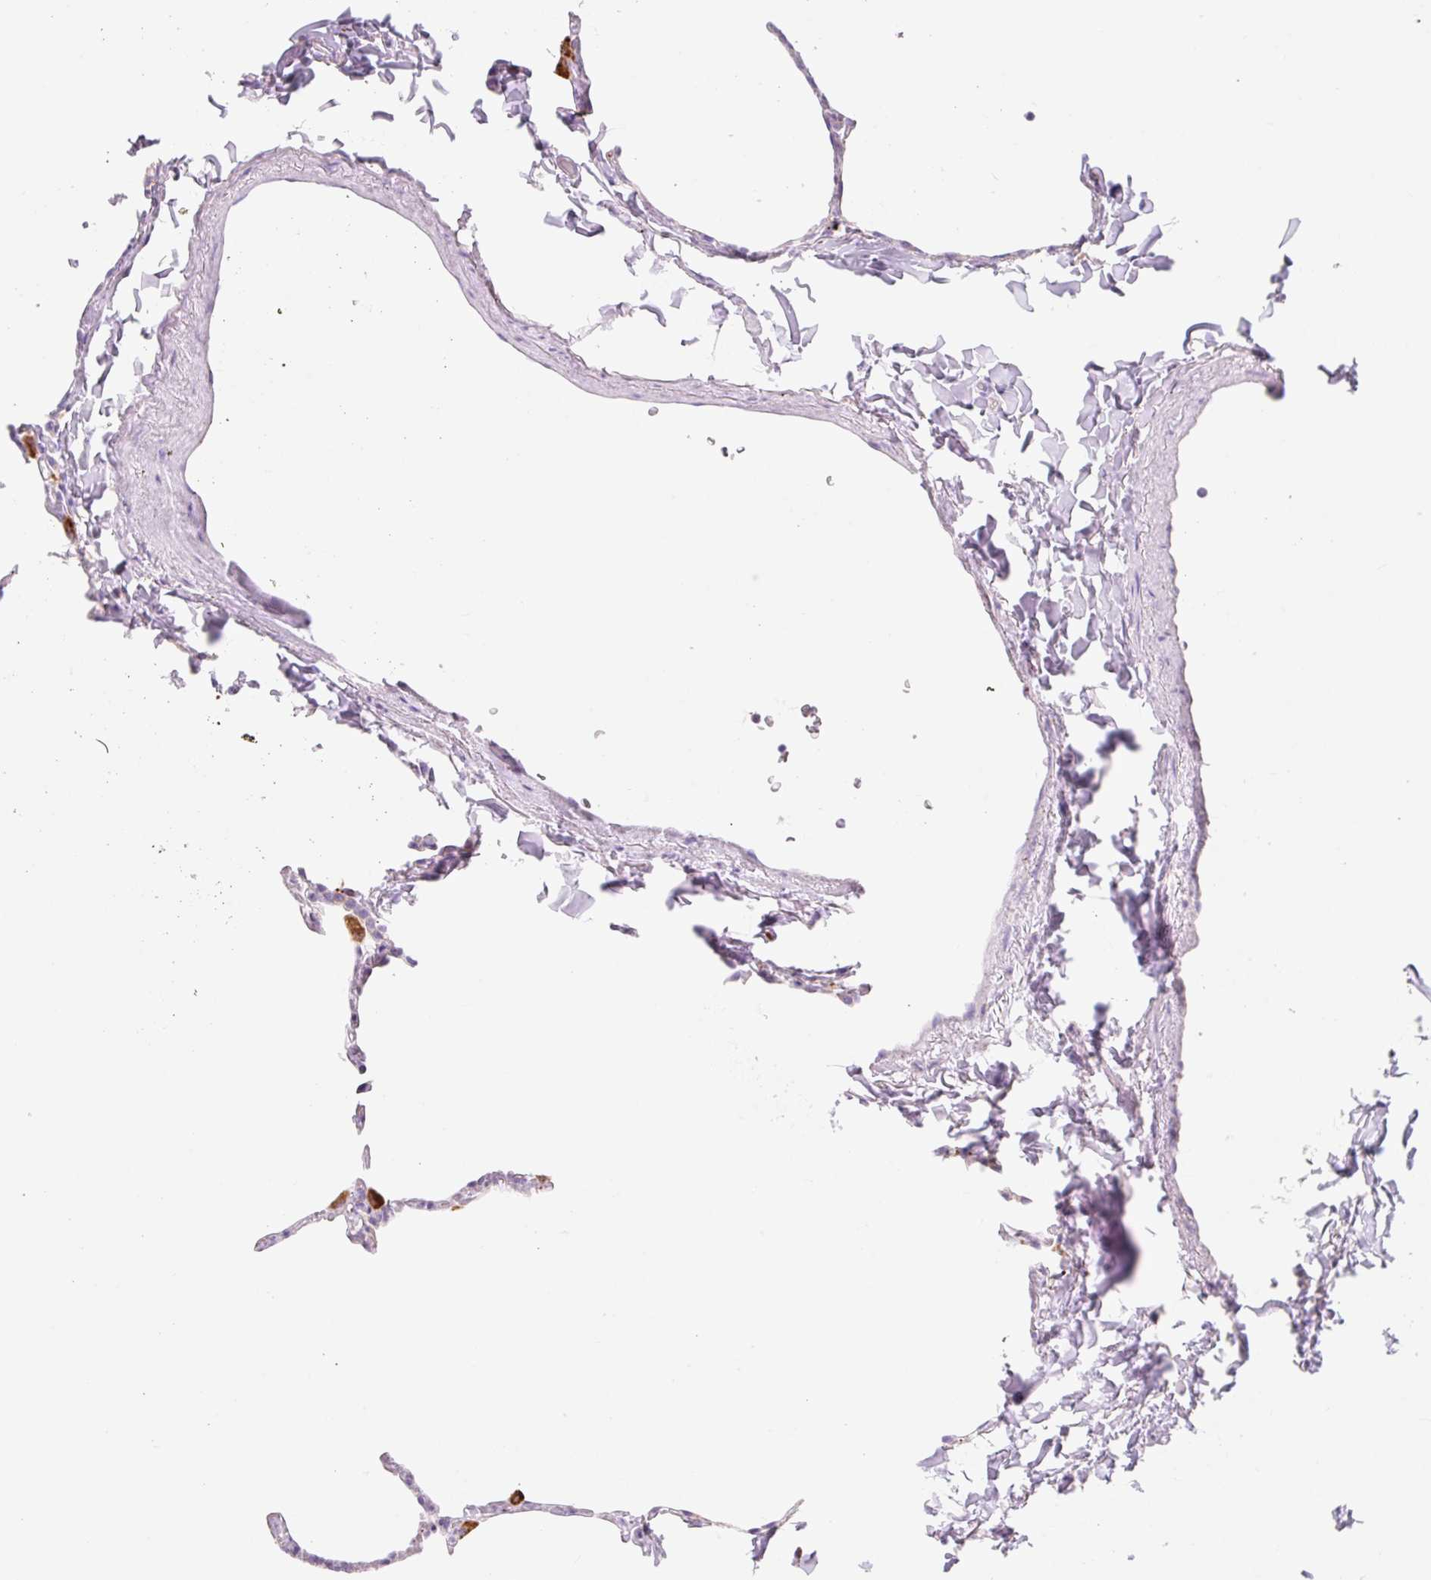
{"staining": {"intensity": "negative", "quantity": "none", "location": "none"}, "tissue": "lung", "cell_type": "Alveolar cells", "image_type": "normal", "snomed": [{"axis": "morphology", "description": "Normal tissue, NOS"}, {"axis": "topography", "description": "Lung"}], "caption": "Immunohistochemistry (IHC) of unremarkable human lung shows no positivity in alveolar cells.", "gene": "CLEC3A", "patient": {"sex": "male", "age": 65}}